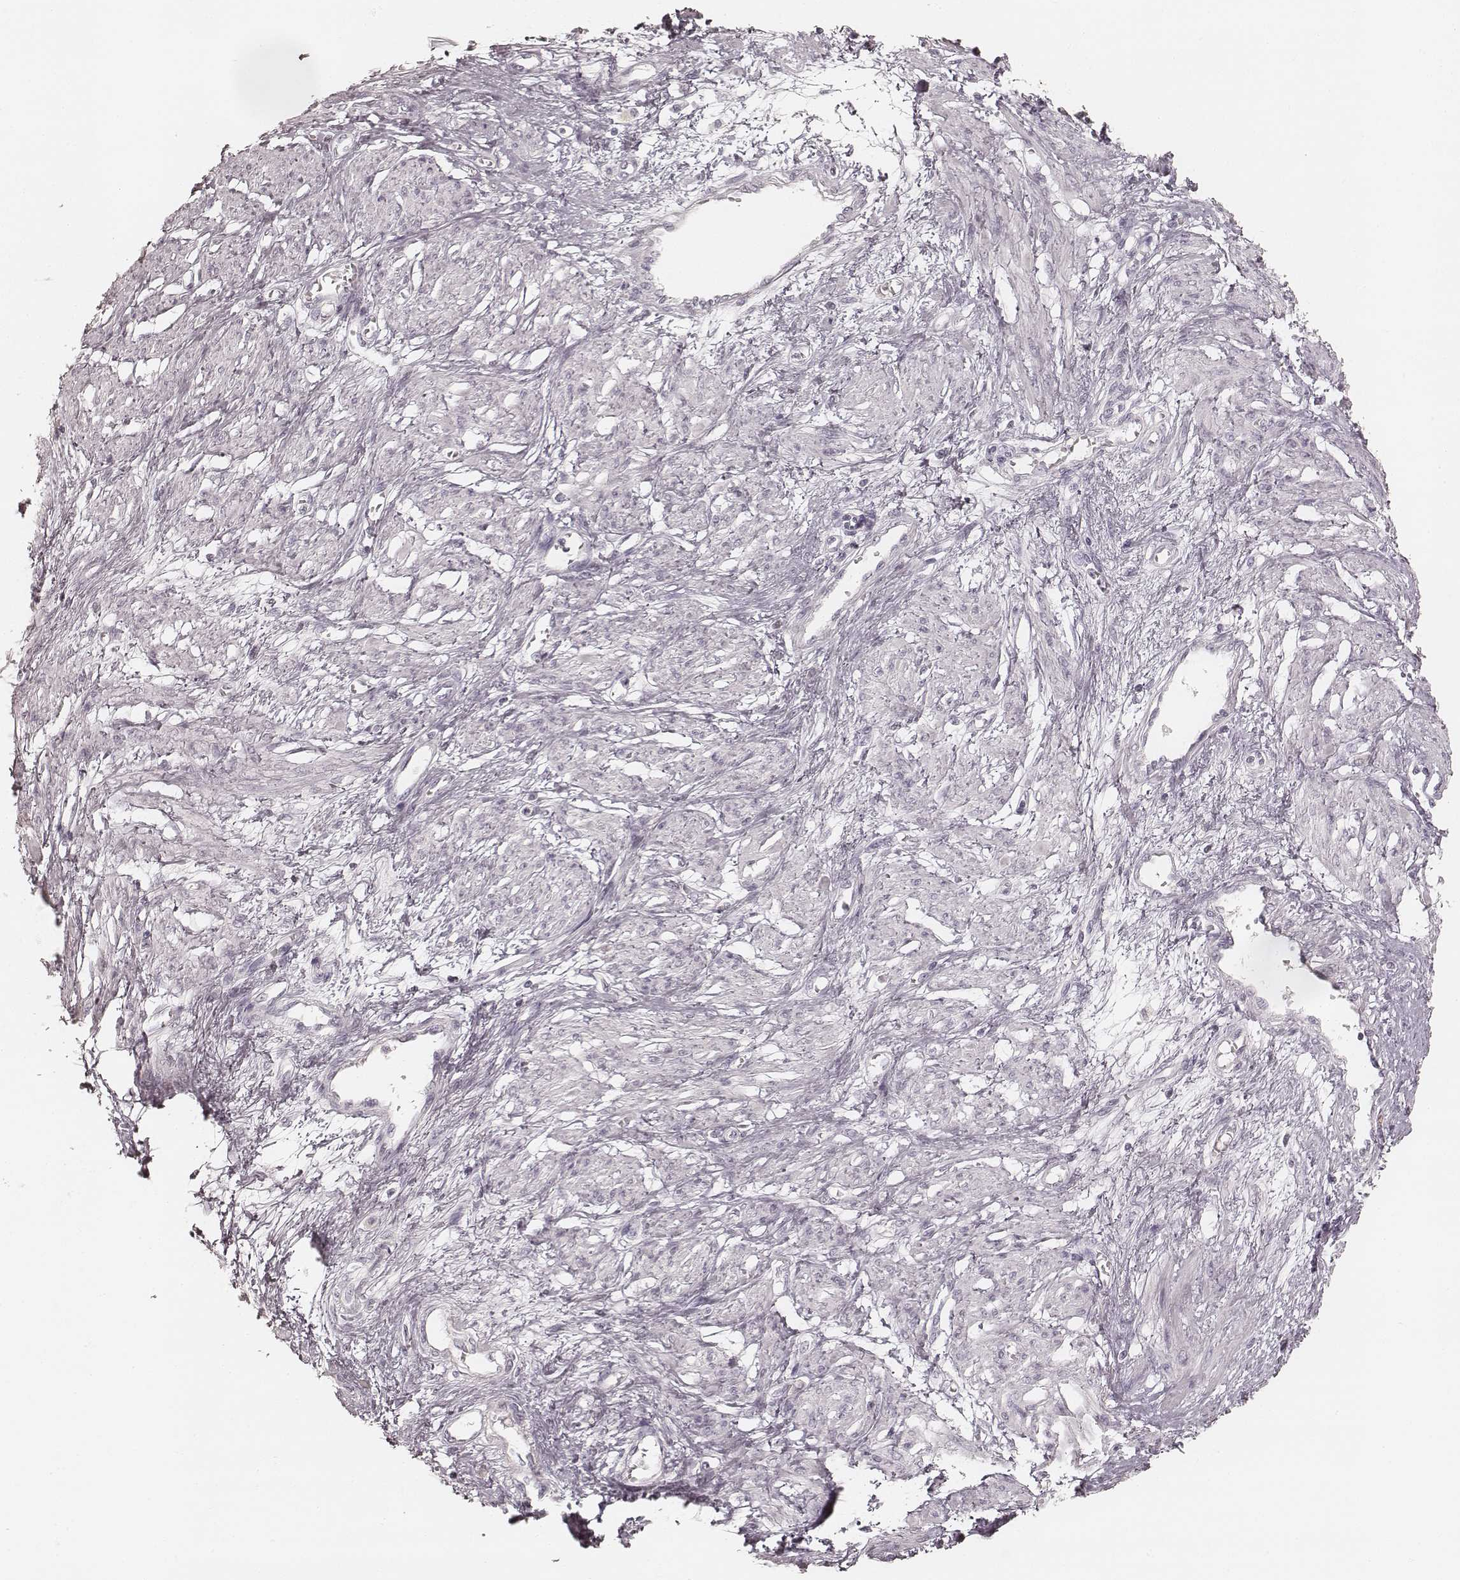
{"staining": {"intensity": "negative", "quantity": "none", "location": "none"}, "tissue": "smooth muscle", "cell_type": "Smooth muscle cells", "image_type": "normal", "snomed": [{"axis": "morphology", "description": "Normal tissue, NOS"}, {"axis": "topography", "description": "Smooth muscle"}, {"axis": "topography", "description": "Uterus"}], "caption": "DAB immunohistochemical staining of normal human smooth muscle reveals no significant positivity in smooth muscle cells. Brightfield microscopy of IHC stained with DAB (brown) and hematoxylin (blue), captured at high magnification.", "gene": "TEX37", "patient": {"sex": "female", "age": 39}}